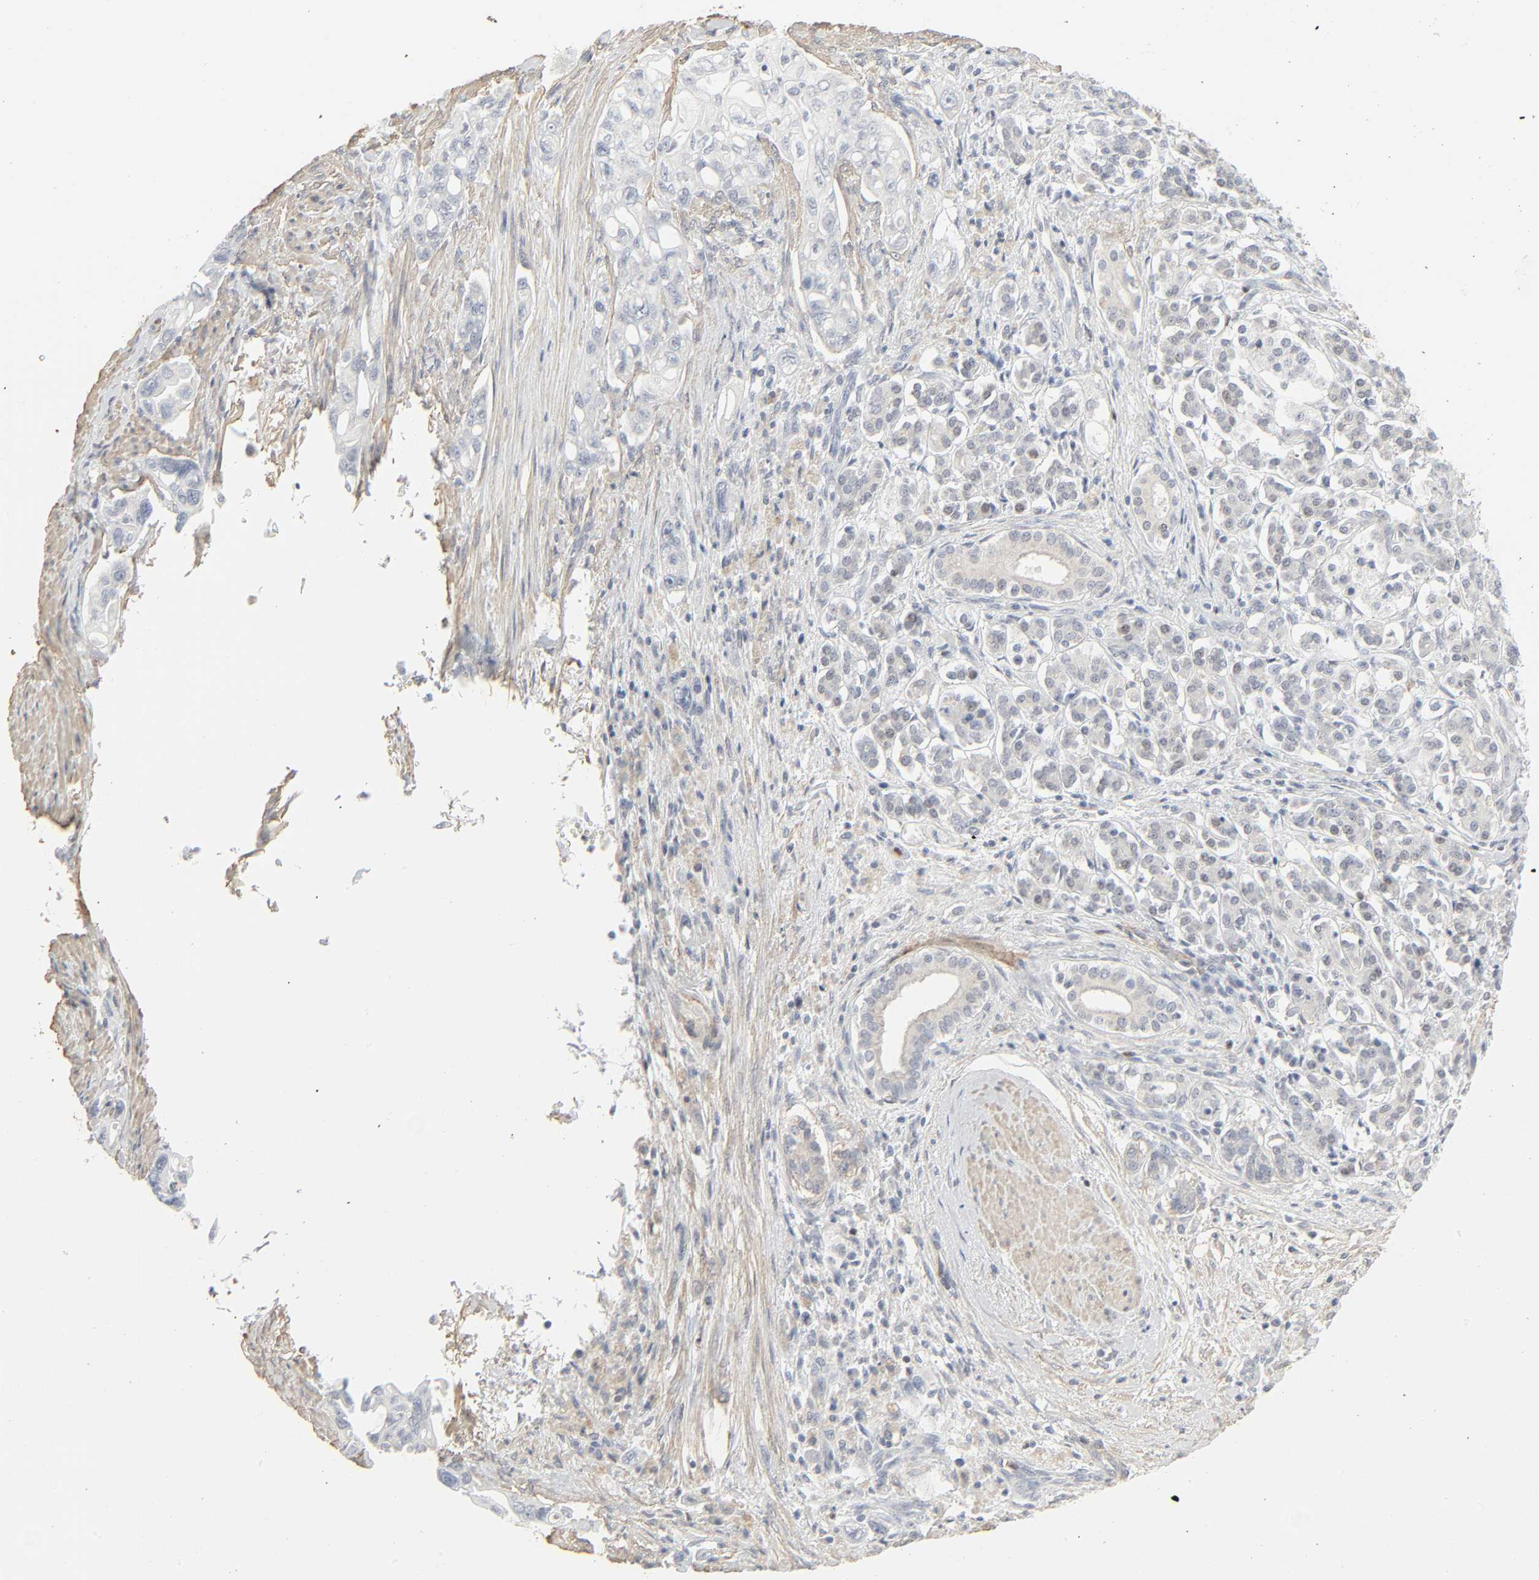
{"staining": {"intensity": "weak", "quantity": "<25%", "location": "nuclear"}, "tissue": "pancreatic cancer", "cell_type": "Tumor cells", "image_type": "cancer", "snomed": [{"axis": "morphology", "description": "Normal tissue, NOS"}, {"axis": "topography", "description": "Pancreas"}], "caption": "IHC photomicrograph of pancreatic cancer stained for a protein (brown), which shows no expression in tumor cells. (DAB IHC, high magnification).", "gene": "ZBTB16", "patient": {"sex": "male", "age": 42}}